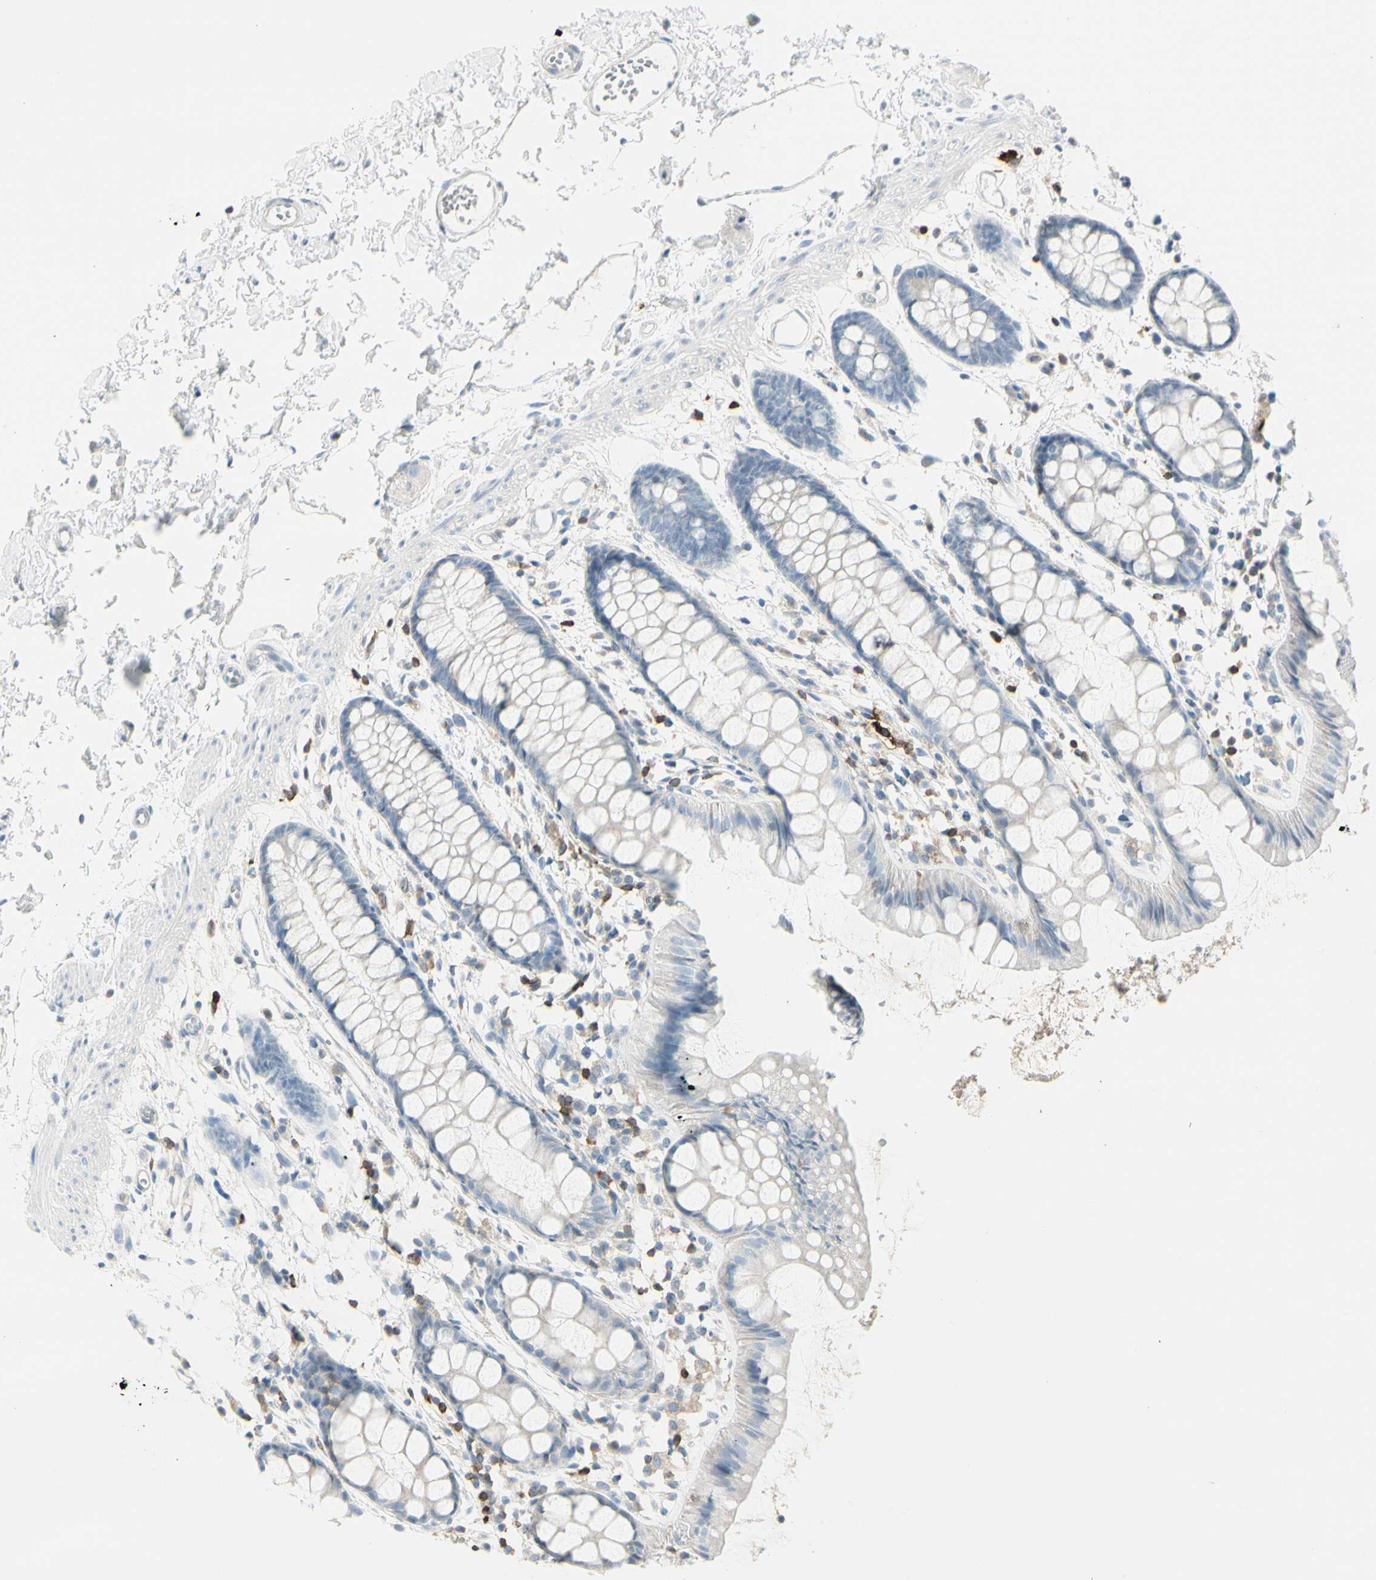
{"staining": {"intensity": "negative", "quantity": "none", "location": "none"}, "tissue": "rectum", "cell_type": "Glandular cells", "image_type": "normal", "snomed": [{"axis": "morphology", "description": "Normal tissue, NOS"}, {"axis": "topography", "description": "Rectum"}], "caption": "Protein analysis of unremarkable rectum displays no significant positivity in glandular cells. Brightfield microscopy of immunohistochemistry (IHC) stained with DAB (3,3'-diaminobenzidine) (brown) and hematoxylin (blue), captured at high magnification.", "gene": "TRAF1", "patient": {"sex": "female", "age": 66}}